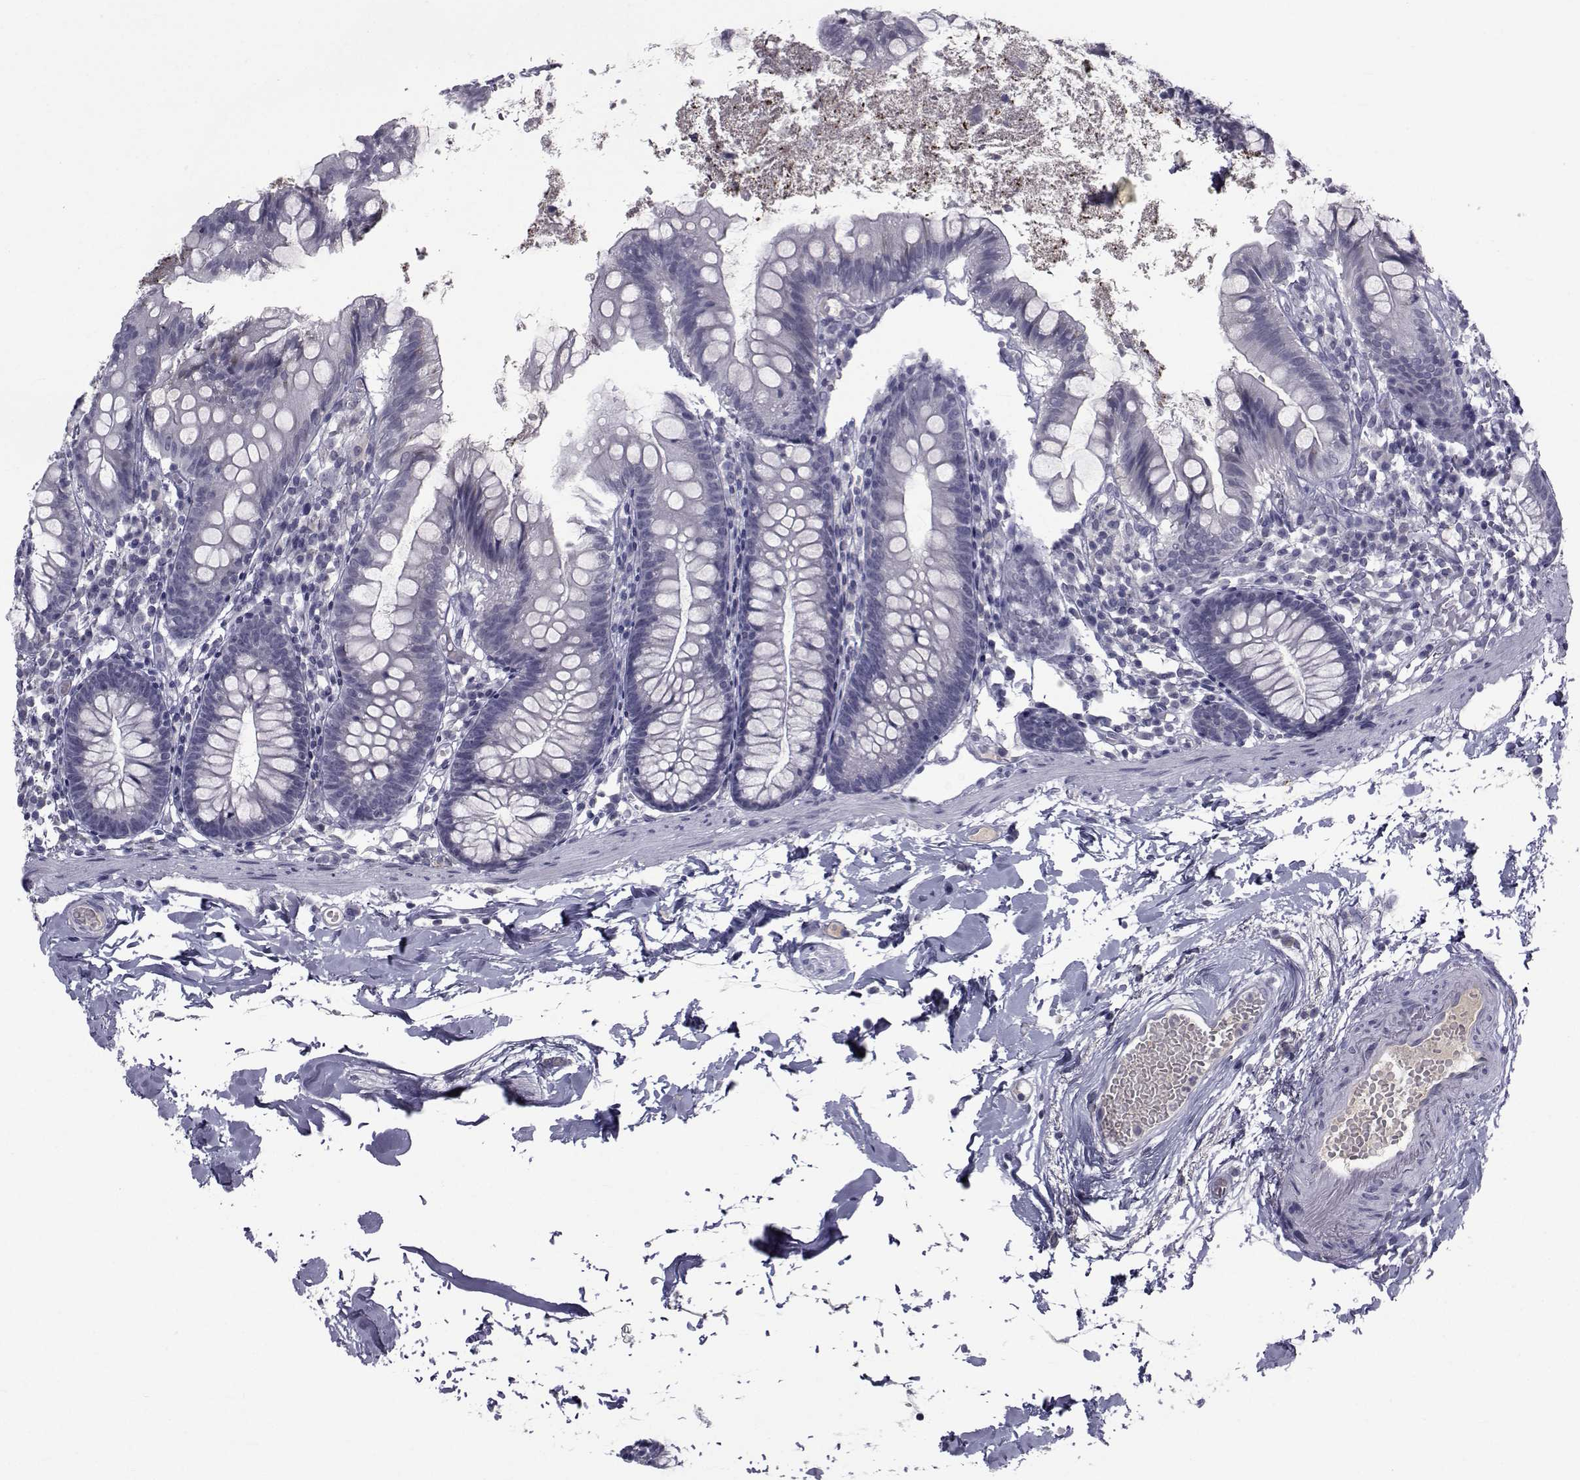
{"staining": {"intensity": "negative", "quantity": "none", "location": "none"}, "tissue": "small intestine", "cell_type": "Glandular cells", "image_type": "normal", "snomed": [{"axis": "morphology", "description": "Normal tissue, NOS"}, {"axis": "topography", "description": "Small intestine"}], "caption": "Glandular cells are negative for brown protein staining in benign small intestine.", "gene": "PAX2", "patient": {"sex": "female", "age": 90}}